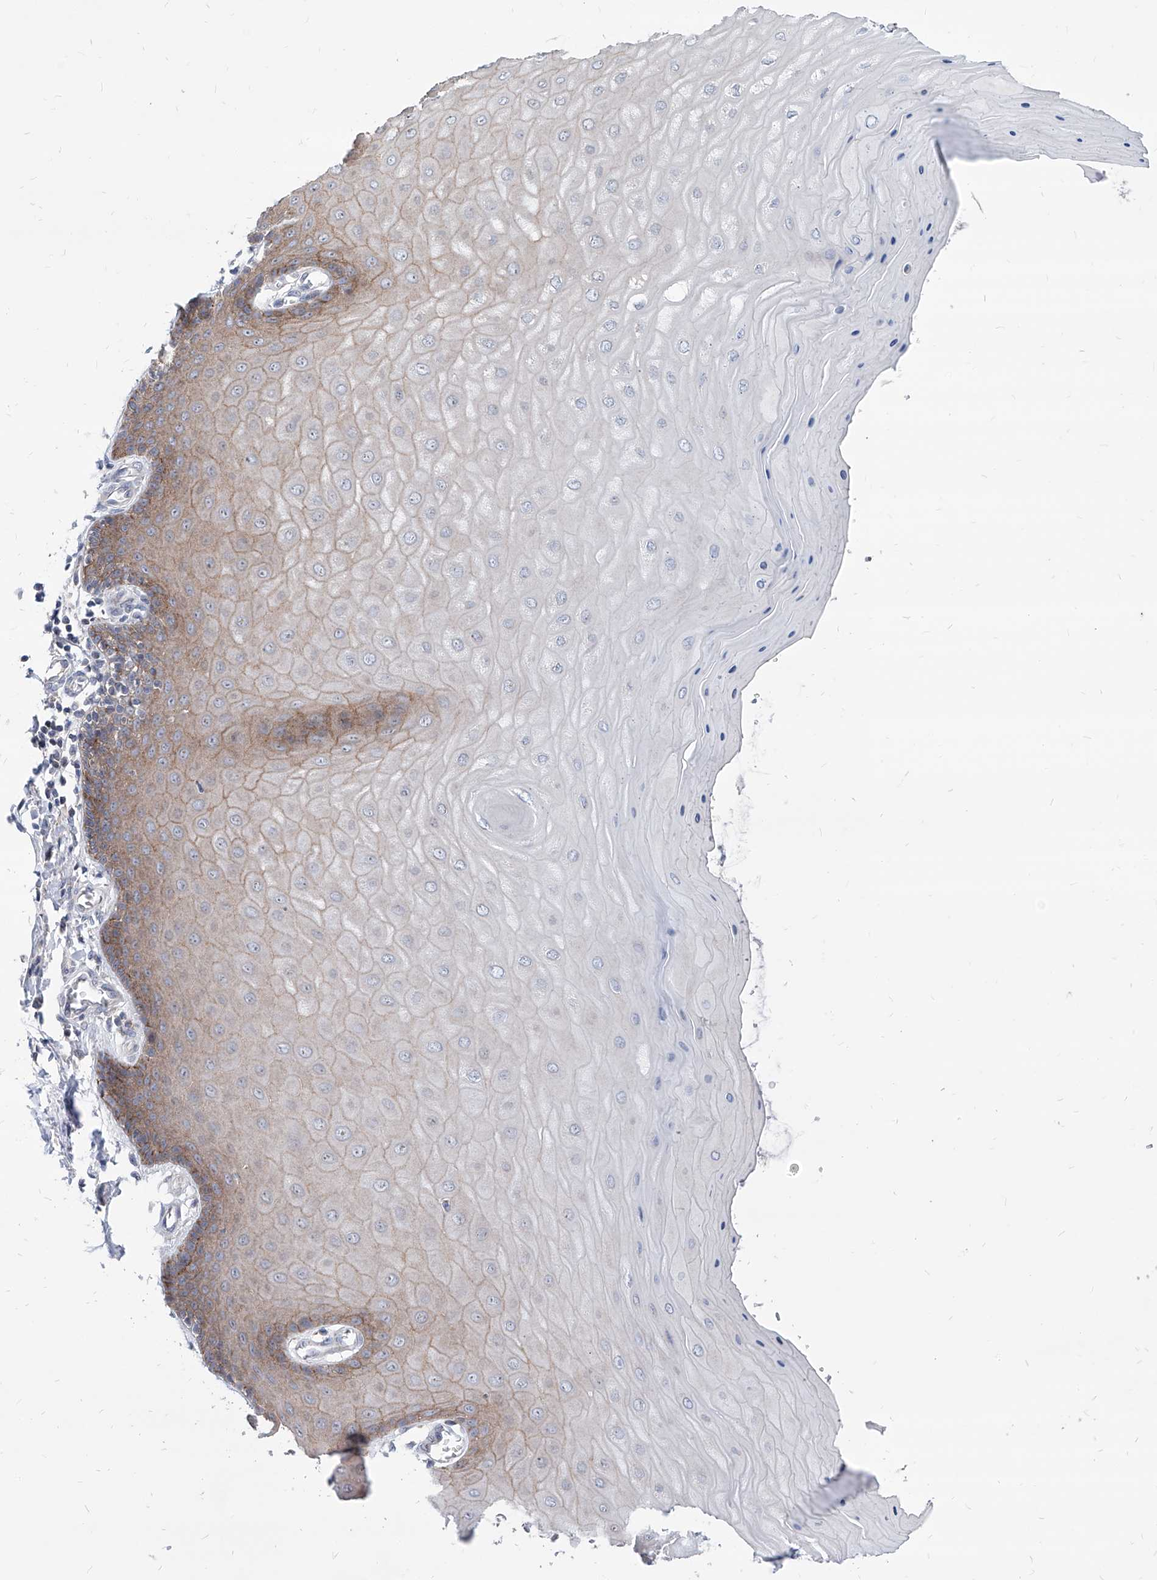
{"staining": {"intensity": "moderate", "quantity": "25%-75%", "location": "cytoplasmic/membranous"}, "tissue": "cervix", "cell_type": "Glandular cells", "image_type": "normal", "snomed": [{"axis": "morphology", "description": "Normal tissue, NOS"}, {"axis": "topography", "description": "Cervix"}], "caption": "The photomicrograph exhibits a brown stain indicating the presence of a protein in the cytoplasmic/membranous of glandular cells in cervix.", "gene": "AGPS", "patient": {"sex": "female", "age": 55}}